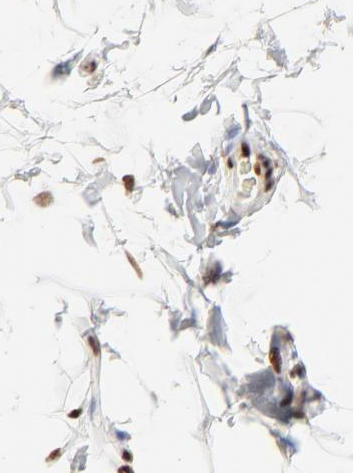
{"staining": {"intensity": "strong", "quantity": ">75%", "location": "nuclear"}, "tissue": "adipose tissue", "cell_type": "Adipocytes", "image_type": "normal", "snomed": [{"axis": "morphology", "description": "Normal tissue, NOS"}, {"axis": "topography", "description": "Soft tissue"}], "caption": "Approximately >75% of adipocytes in normal human adipose tissue reveal strong nuclear protein positivity as visualized by brown immunohistochemical staining.", "gene": "TARDBP", "patient": {"sex": "male", "age": 26}}